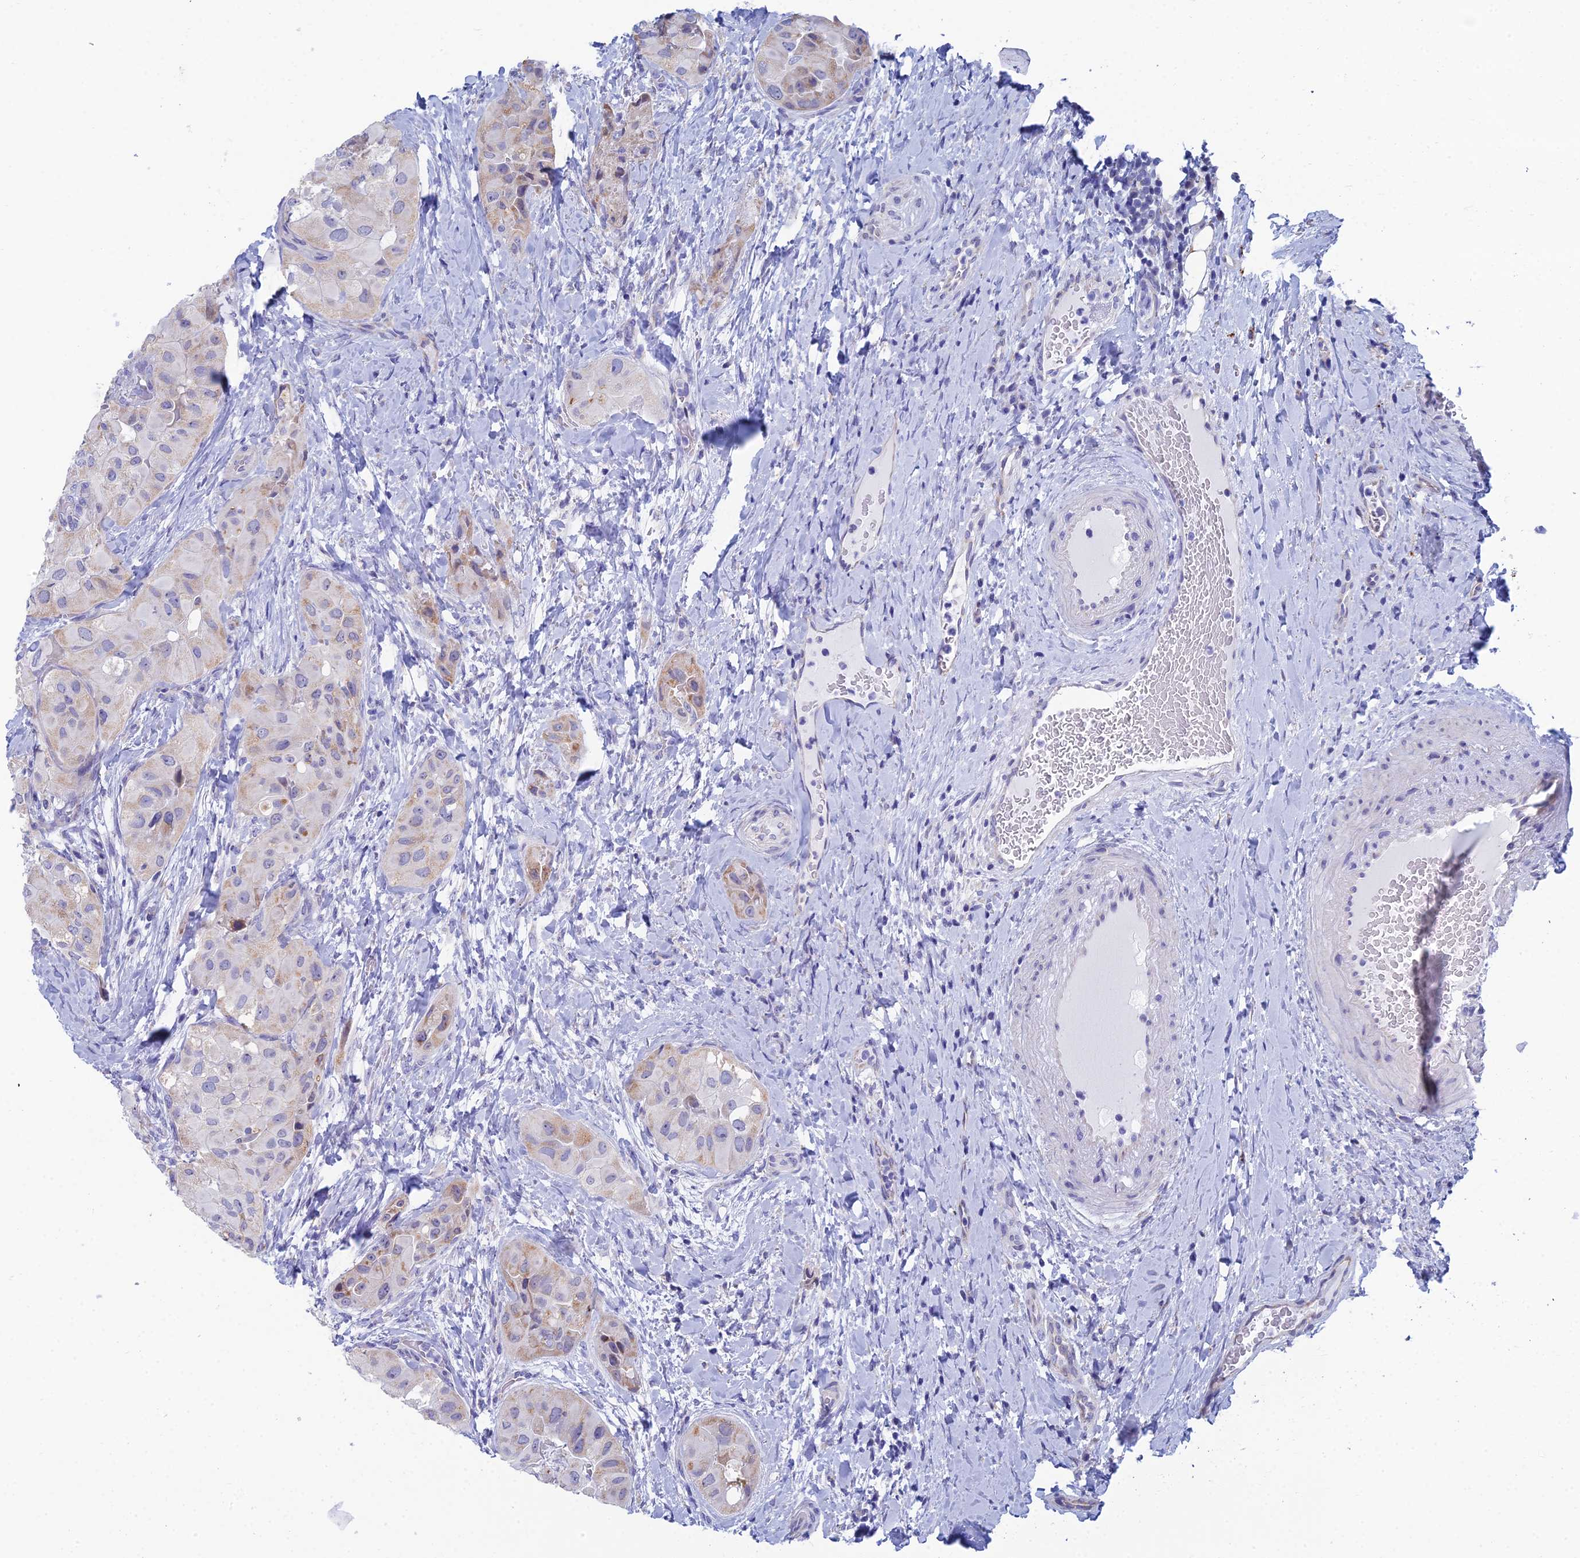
{"staining": {"intensity": "moderate", "quantity": "<25%", "location": "cytoplasmic/membranous"}, "tissue": "thyroid cancer", "cell_type": "Tumor cells", "image_type": "cancer", "snomed": [{"axis": "morphology", "description": "Normal tissue, NOS"}, {"axis": "morphology", "description": "Papillary adenocarcinoma, NOS"}, {"axis": "topography", "description": "Thyroid gland"}], "caption": "Immunohistochemistry (IHC) histopathology image of neoplastic tissue: human thyroid cancer (papillary adenocarcinoma) stained using immunohistochemistry demonstrates low levels of moderate protein expression localized specifically in the cytoplasmic/membranous of tumor cells, appearing as a cytoplasmic/membranous brown color.", "gene": "CFAP210", "patient": {"sex": "female", "age": 59}}